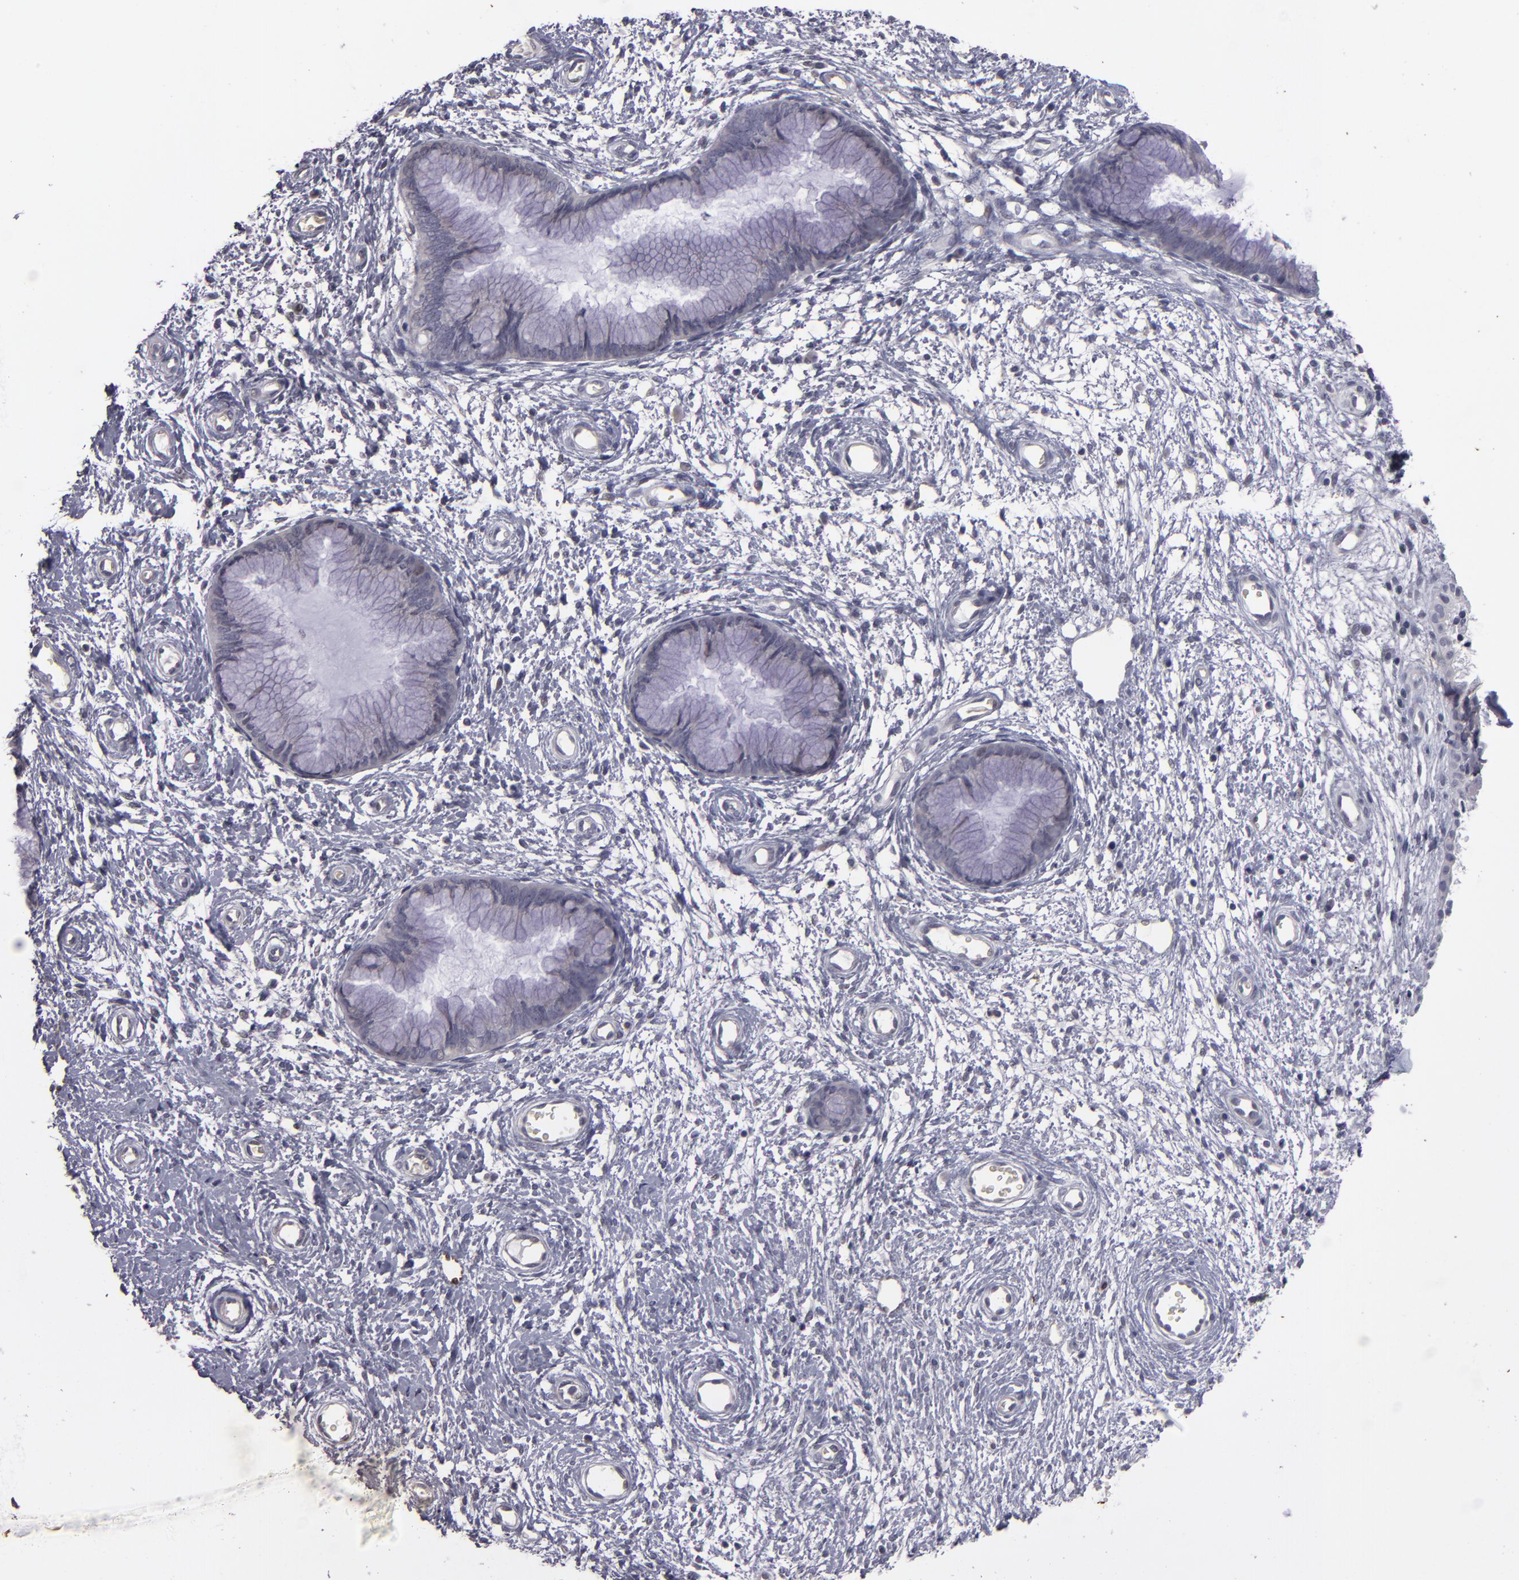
{"staining": {"intensity": "negative", "quantity": "none", "location": "none"}, "tissue": "cervix", "cell_type": "Glandular cells", "image_type": "normal", "snomed": [{"axis": "morphology", "description": "Normal tissue, NOS"}, {"axis": "topography", "description": "Cervix"}], "caption": "This photomicrograph is of unremarkable cervix stained with immunohistochemistry to label a protein in brown with the nuclei are counter-stained blue. There is no staining in glandular cells. (DAB (3,3'-diaminobenzidine) immunohistochemistry (IHC) visualized using brightfield microscopy, high magnification).", "gene": "SNCB", "patient": {"sex": "female", "age": 55}}